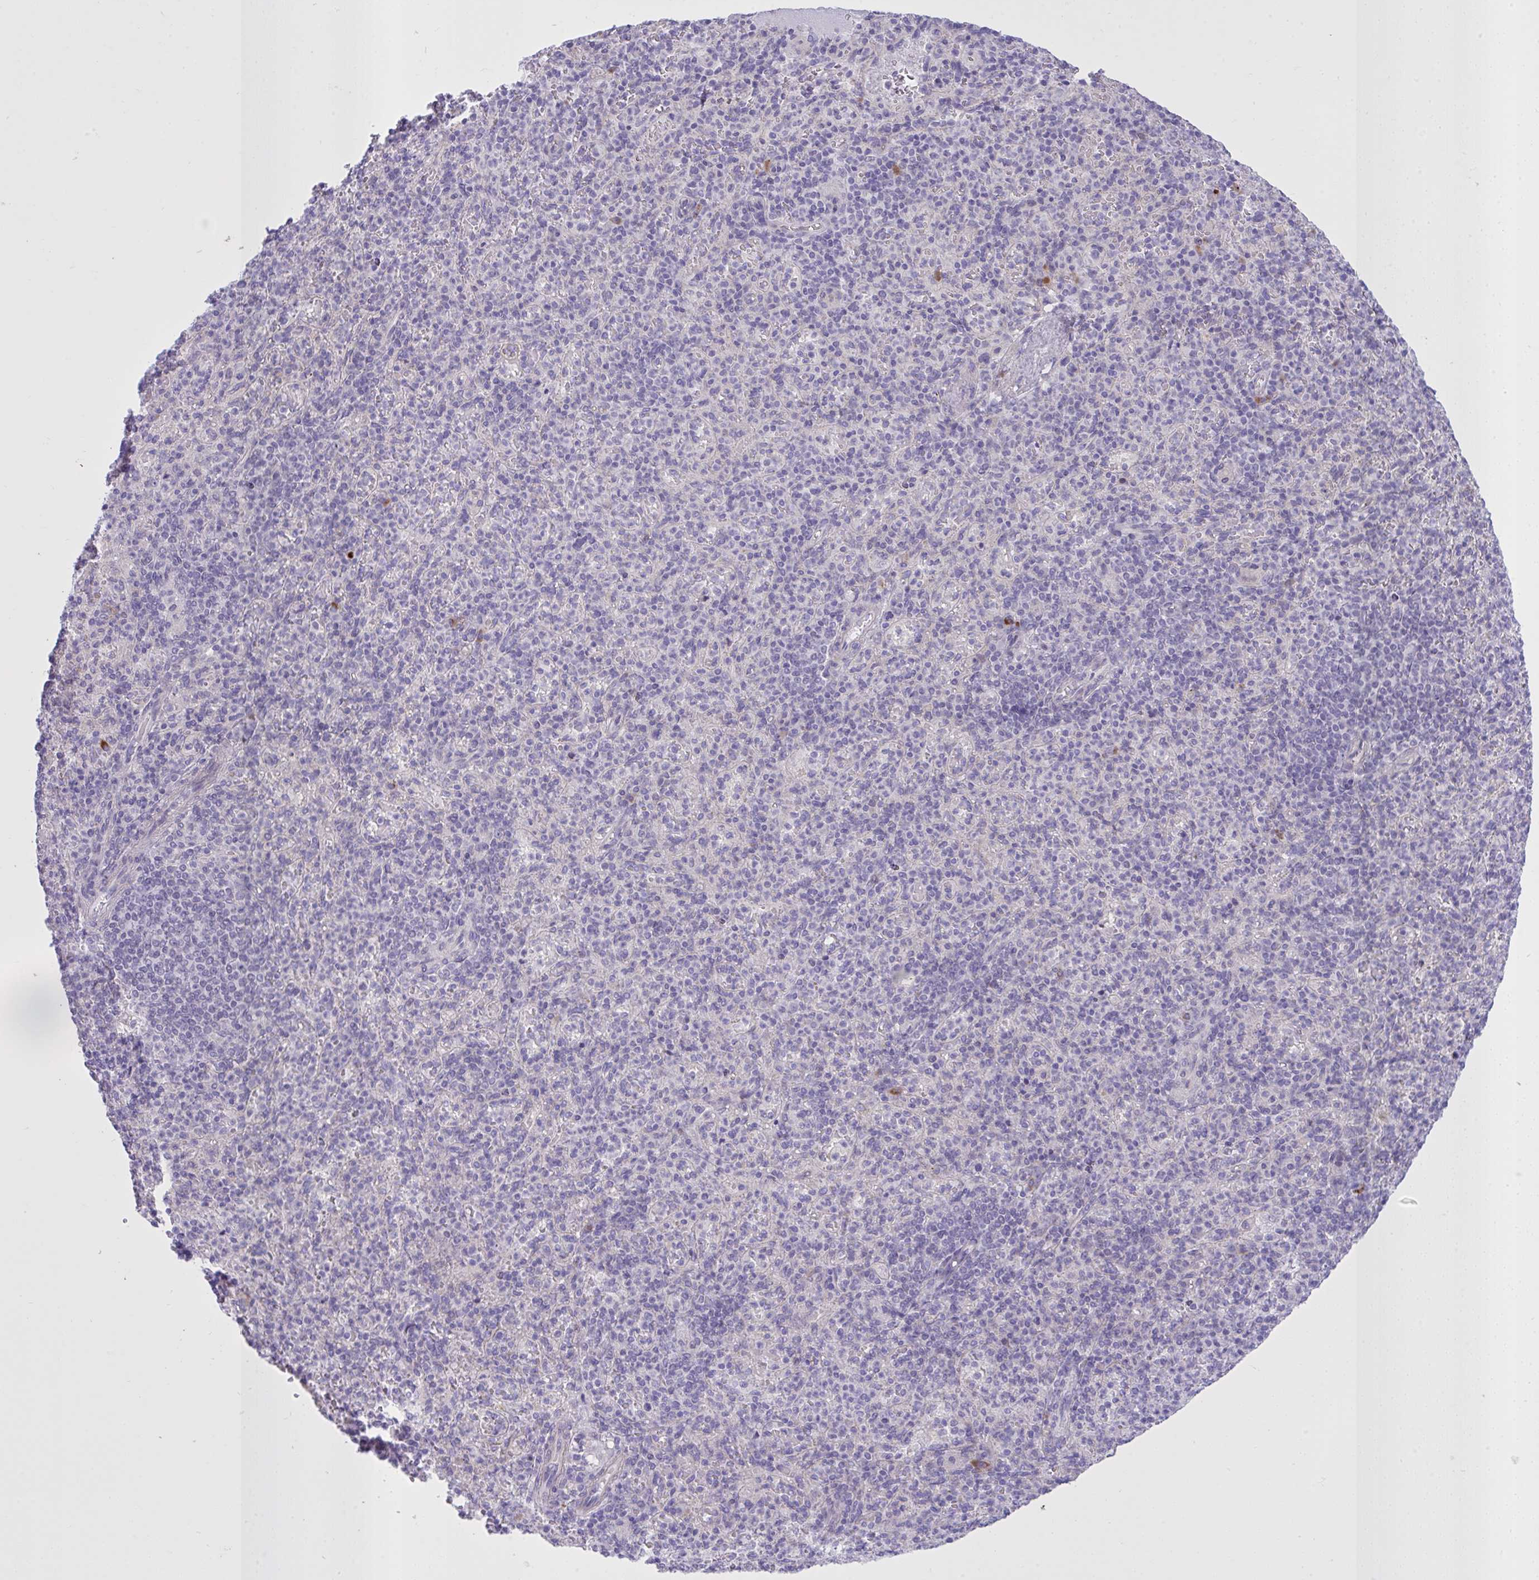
{"staining": {"intensity": "negative", "quantity": "none", "location": "none"}, "tissue": "spleen", "cell_type": "Cells in red pulp", "image_type": "normal", "snomed": [{"axis": "morphology", "description": "Normal tissue, NOS"}, {"axis": "topography", "description": "Spleen"}], "caption": "This micrograph is of unremarkable spleen stained with immunohistochemistry to label a protein in brown with the nuclei are counter-stained blue. There is no expression in cells in red pulp. The staining was performed using DAB to visualize the protein expression in brown, while the nuclei were stained in blue with hematoxylin (Magnification: 20x).", "gene": "SPAG1", "patient": {"sex": "female", "age": 74}}